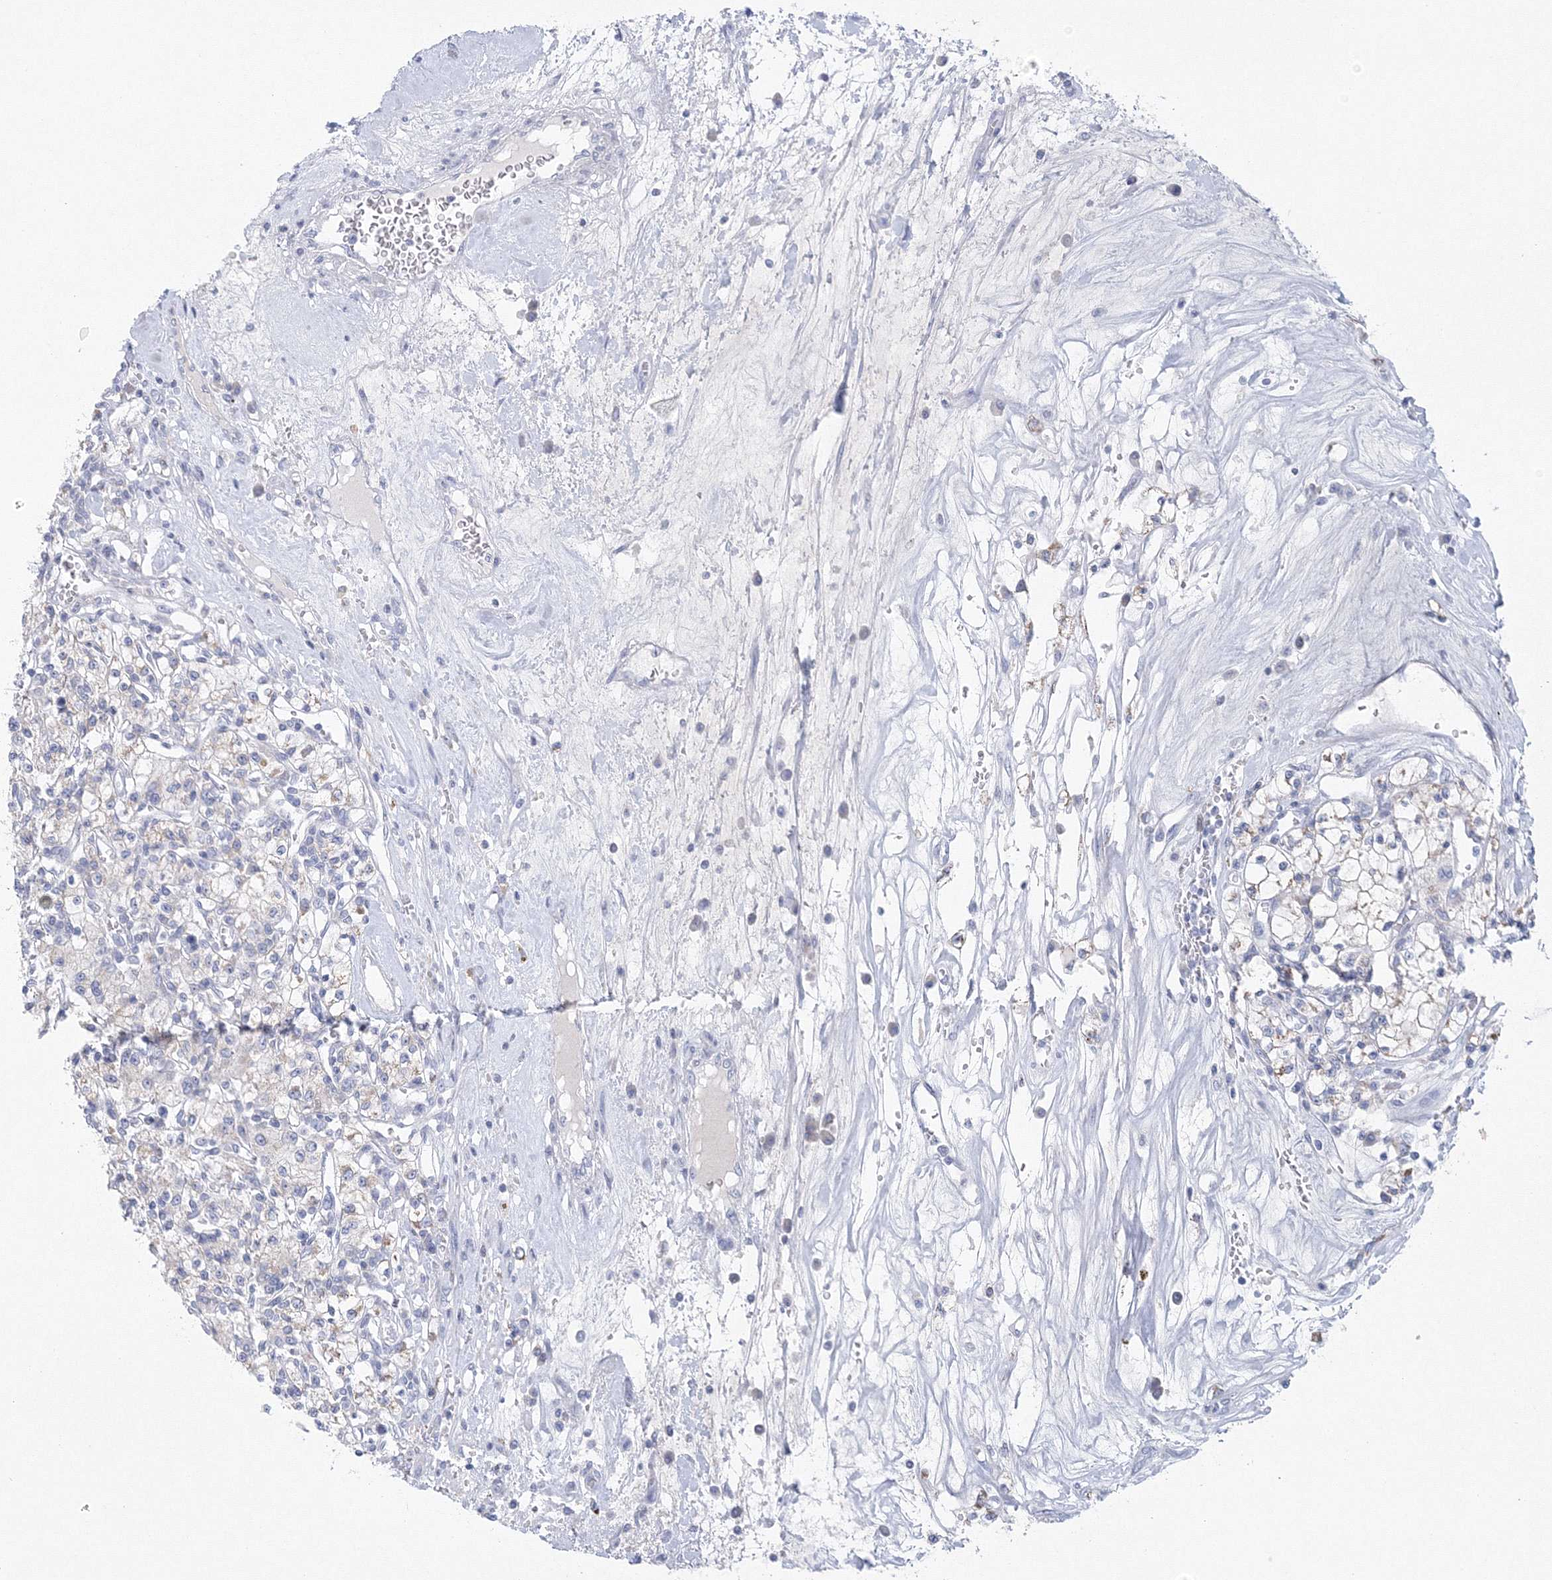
{"staining": {"intensity": "negative", "quantity": "none", "location": "none"}, "tissue": "renal cancer", "cell_type": "Tumor cells", "image_type": "cancer", "snomed": [{"axis": "morphology", "description": "Adenocarcinoma, NOS"}, {"axis": "topography", "description": "Kidney"}], "caption": "Human adenocarcinoma (renal) stained for a protein using IHC exhibits no expression in tumor cells.", "gene": "NIPAL1", "patient": {"sex": "female", "age": 59}}